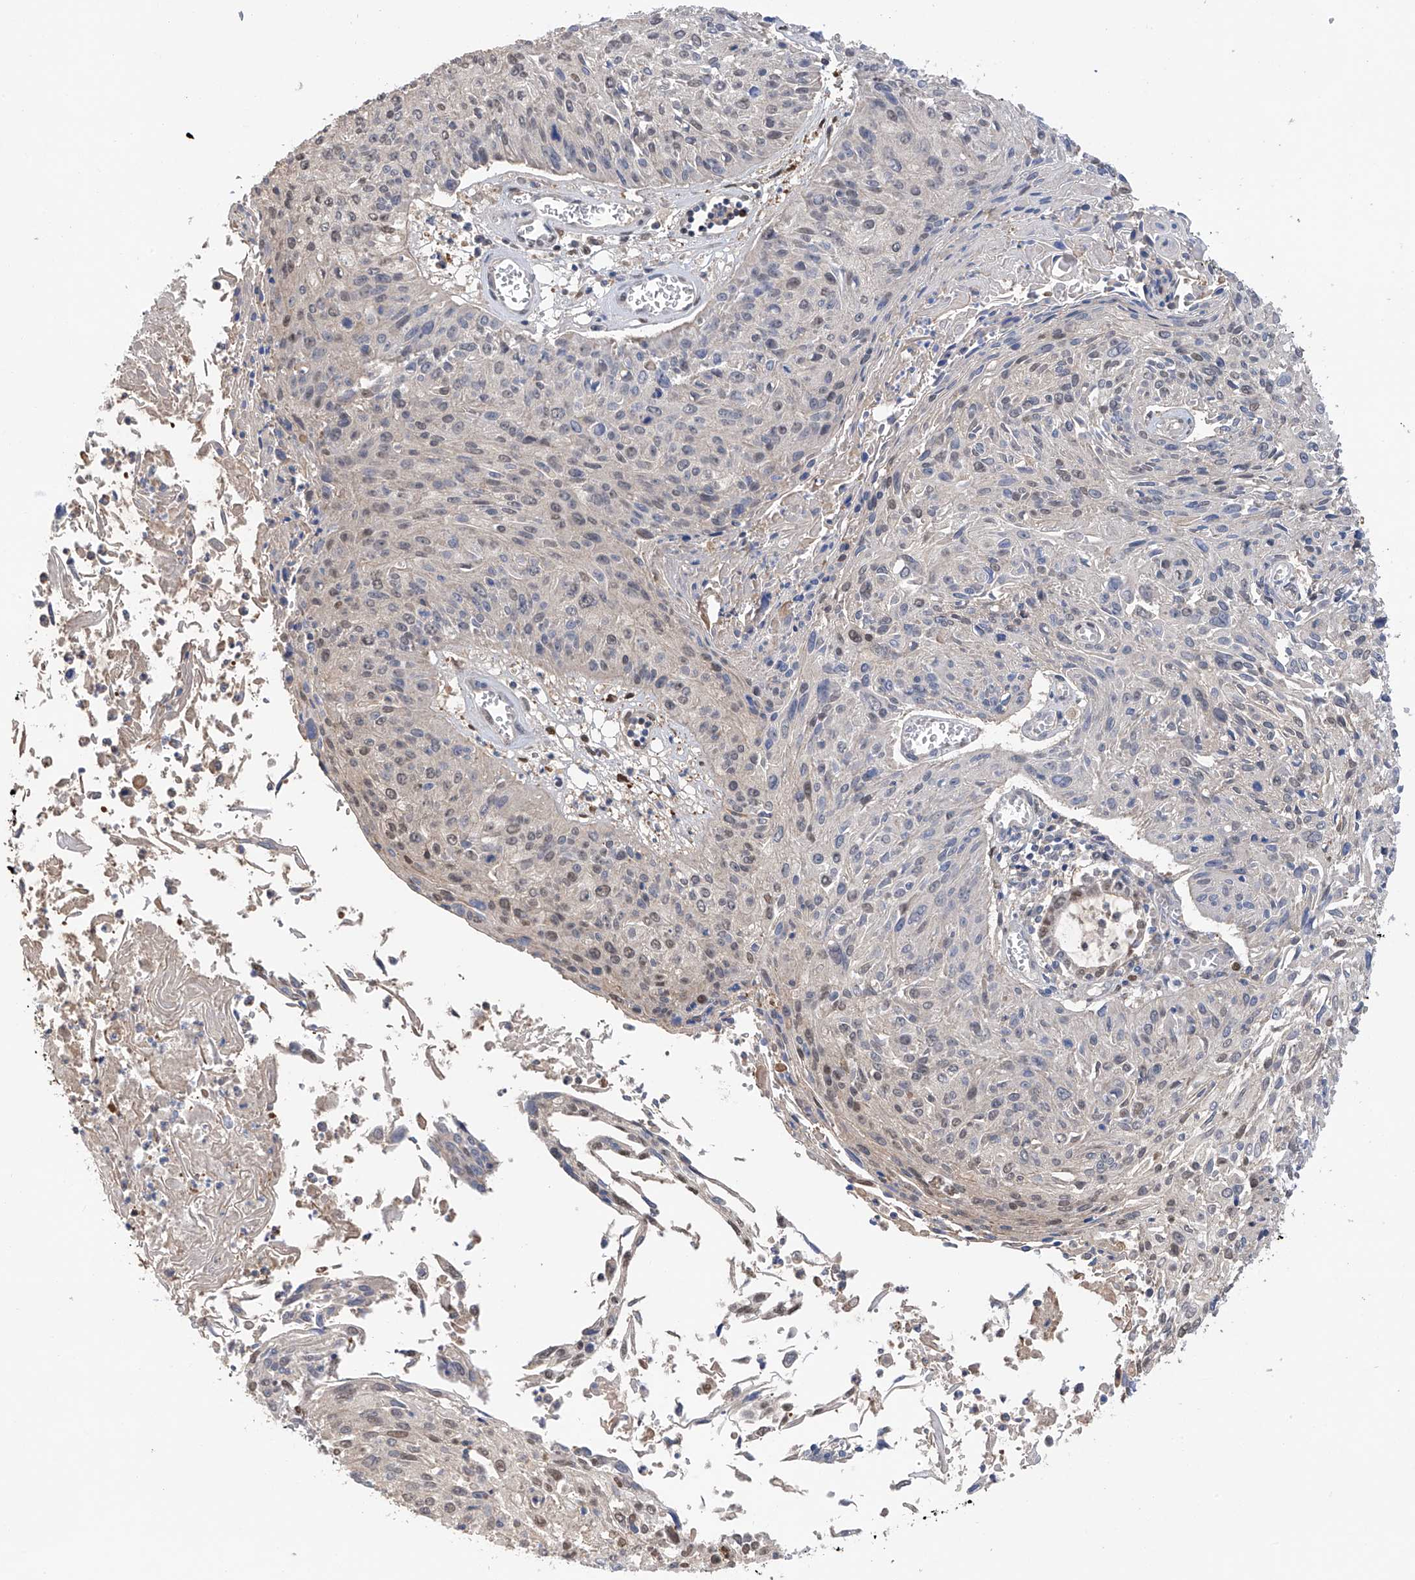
{"staining": {"intensity": "negative", "quantity": "none", "location": "none"}, "tissue": "cervical cancer", "cell_type": "Tumor cells", "image_type": "cancer", "snomed": [{"axis": "morphology", "description": "Squamous cell carcinoma, NOS"}, {"axis": "topography", "description": "Cervix"}], "caption": "Immunohistochemistry (IHC) of squamous cell carcinoma (cervical) reveals no positivity in tumor cells. (Brightfield microscopy of DAB (3,3'-diaminobenzidine) IHC at high magnification).", "gene": "PMM1", "patient": {"sex": "female", "age": 51}}